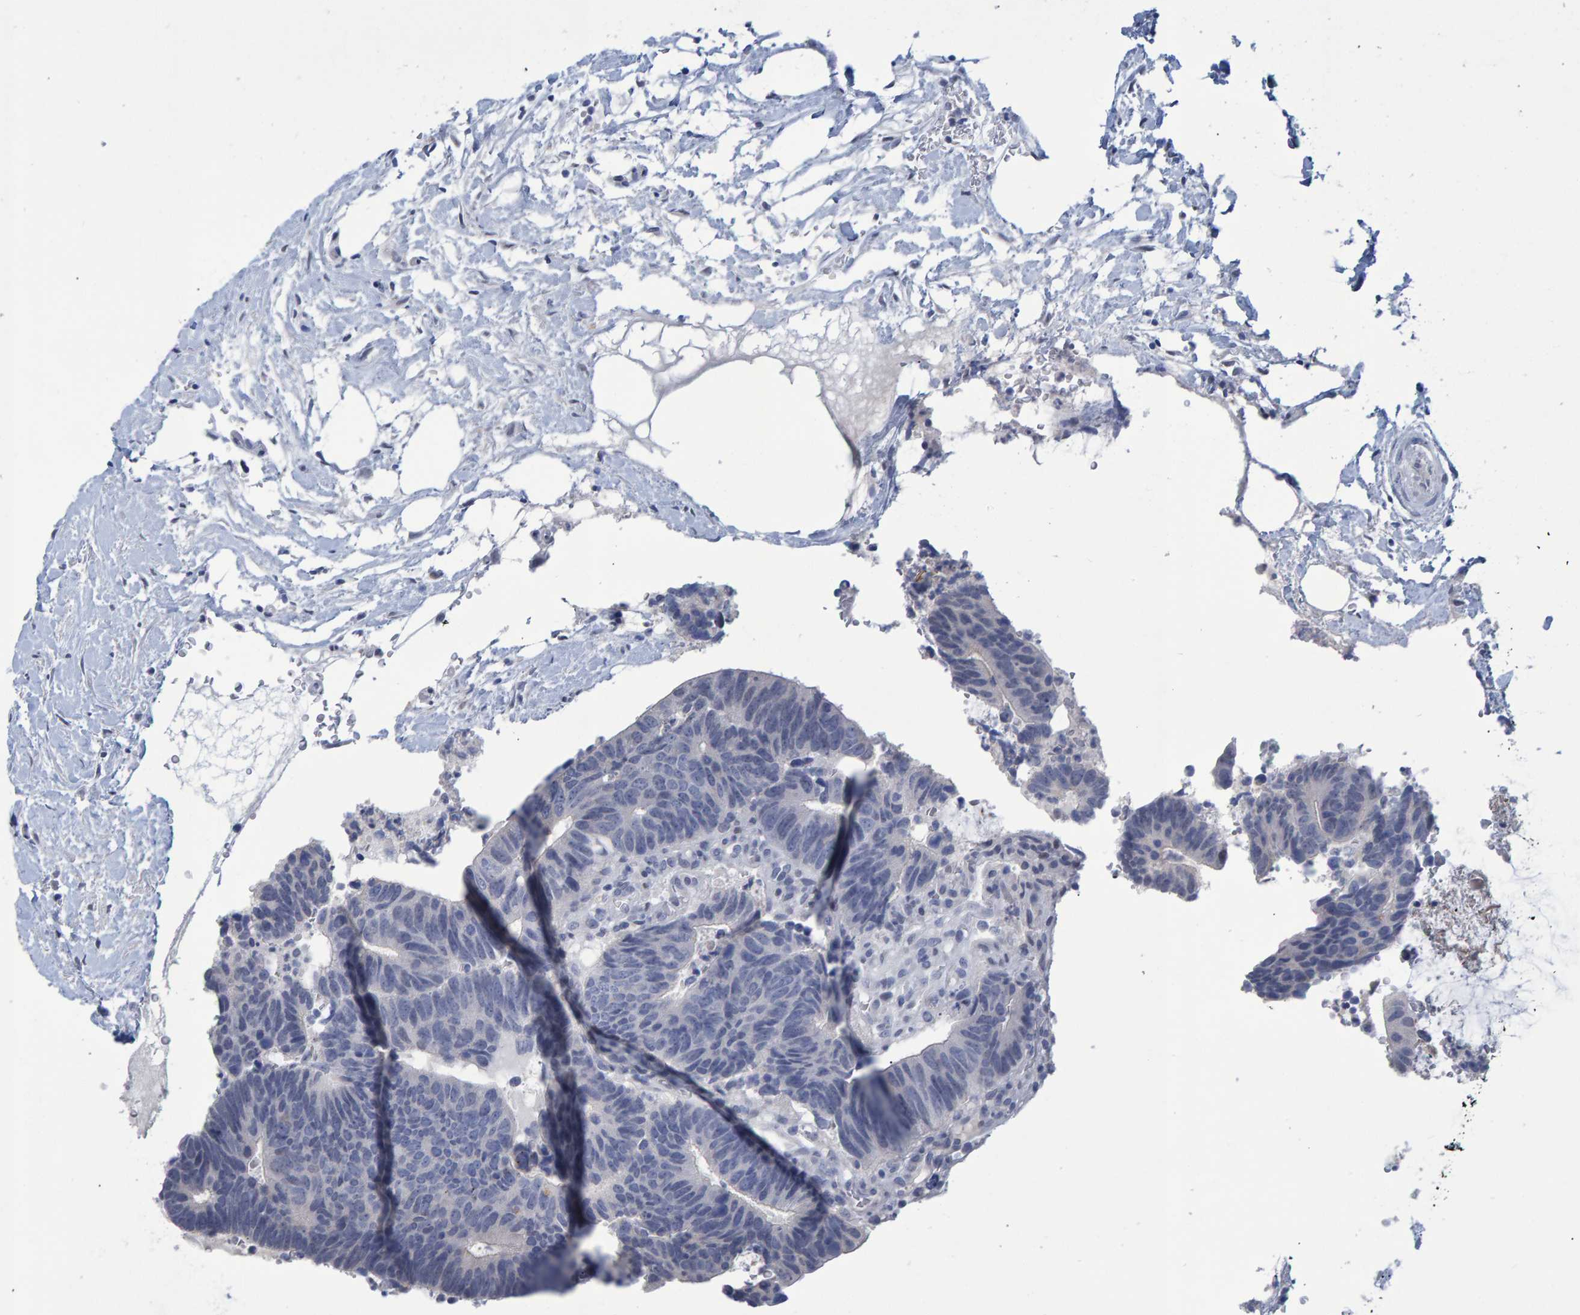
{"staining": {"intensity": "negative", "quantity": "none", "location": "none"}, "tissue": "colorectal cancer", "cell_type": "Tumor cells", "image_type": "cancer", "snomed": [{"axis": "morphology", "description": "Adenocarcinoma, NOS"}, {"axis": "topography", "description": "Colon"}], "caption": "IHC histopathology image of neoplastic tissue: colorectal adenocarcinoma stained with DAB (3,3'-diaminobenzidine) exhibits no significant protein expression in tumor cells.", "gene": "PROCA1", "patient": {"sex": "male", "age": 56}}